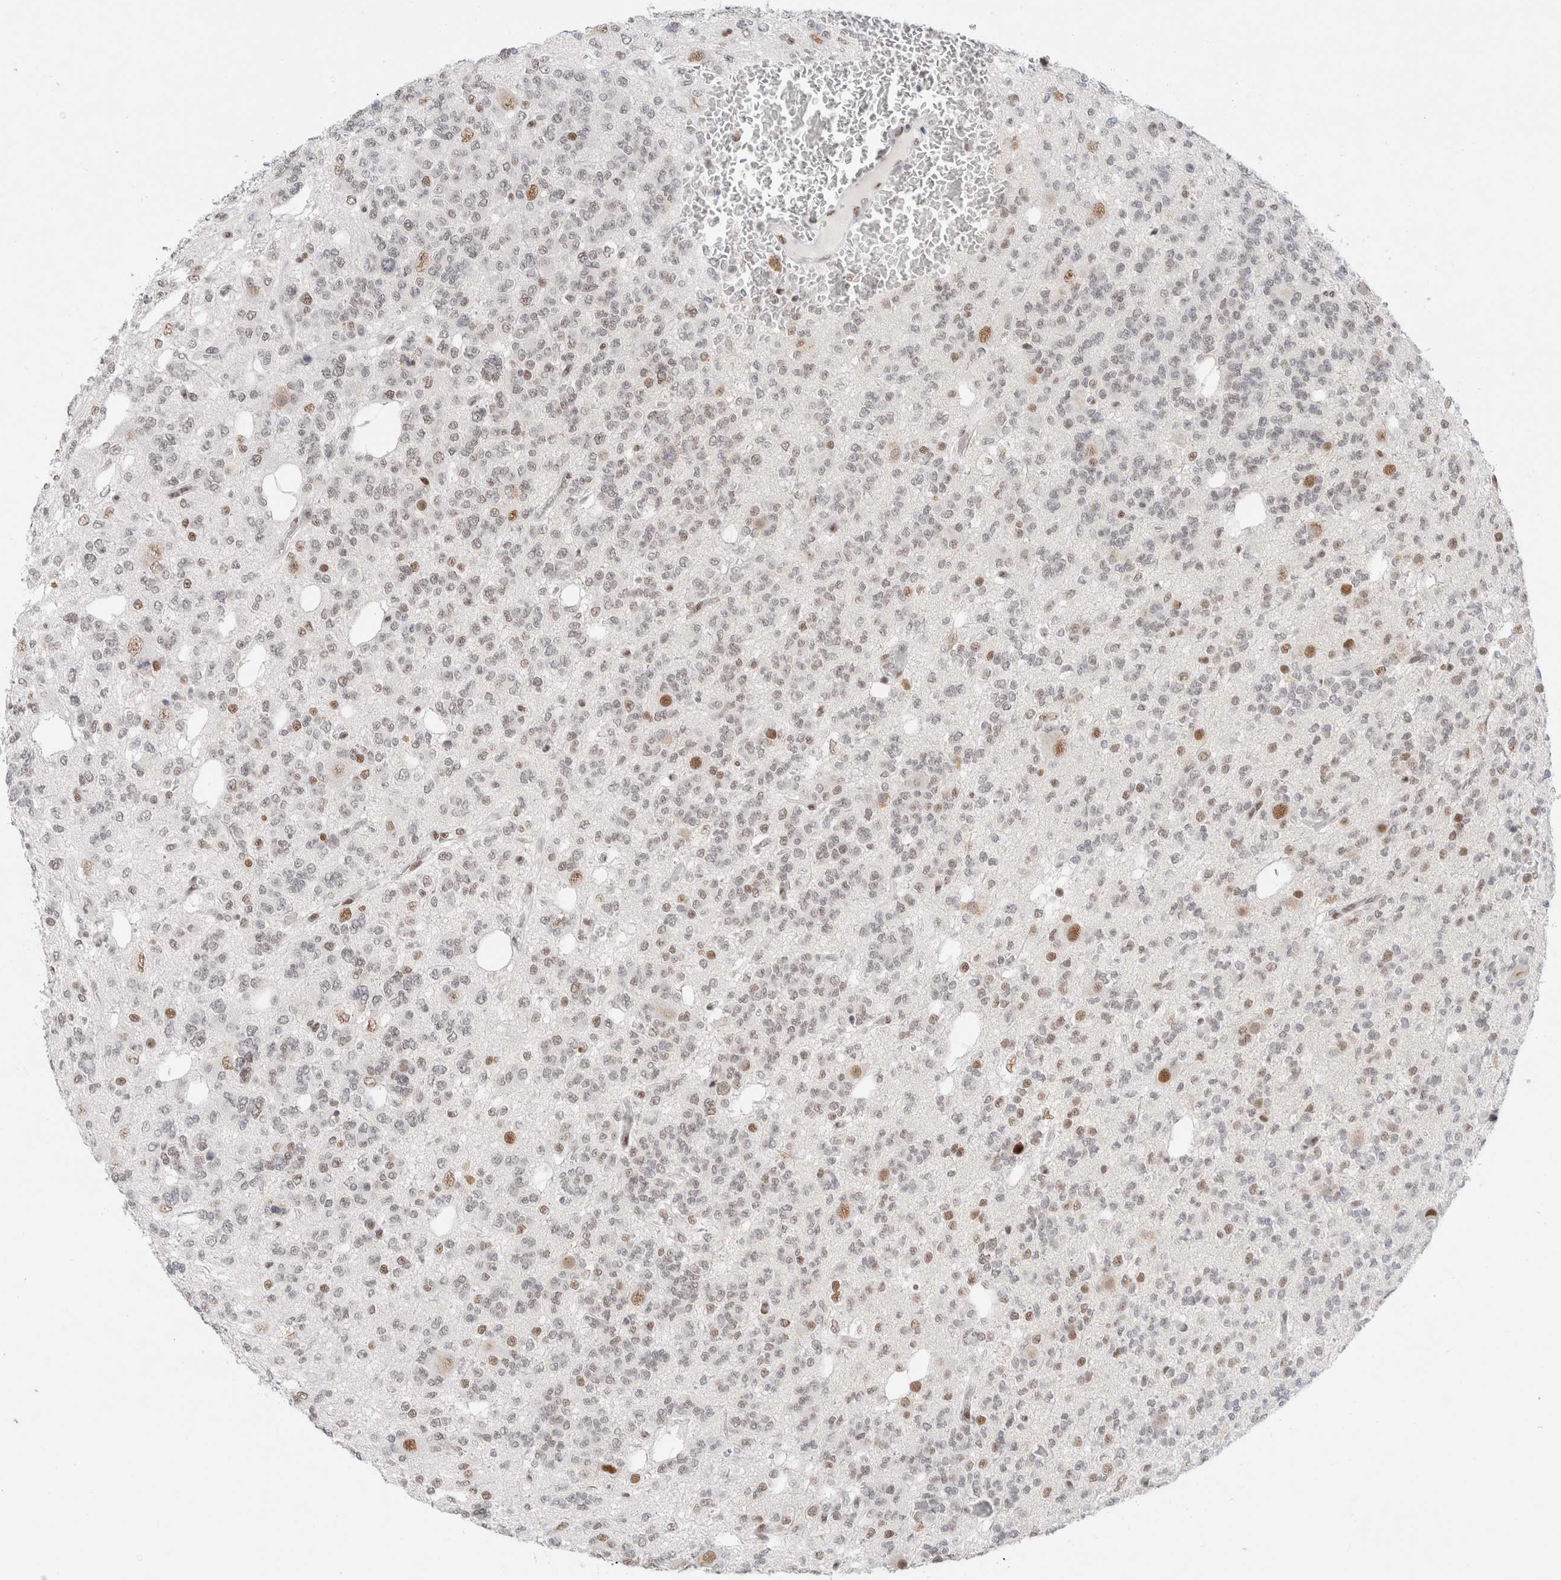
{"staining": {"intensity": "weak", "quantity": "<25%", "location": "nuclear"}, "tissue": "glioma", "cell_type": "Tumor cells", "image_type": "cancer", "snomed": [{"axis": "morphology", "description": "Glioma, malignant, Low grade"}, {"axis": "topography", "description": "Brain"}], "caption": "Tumor cells are negative for brown protein staining in glioma. (DAB immunohistochemistry (IHC), high magnification).", "gene": "COPS7A", "patient": {"sex": "male", "age": 38}}